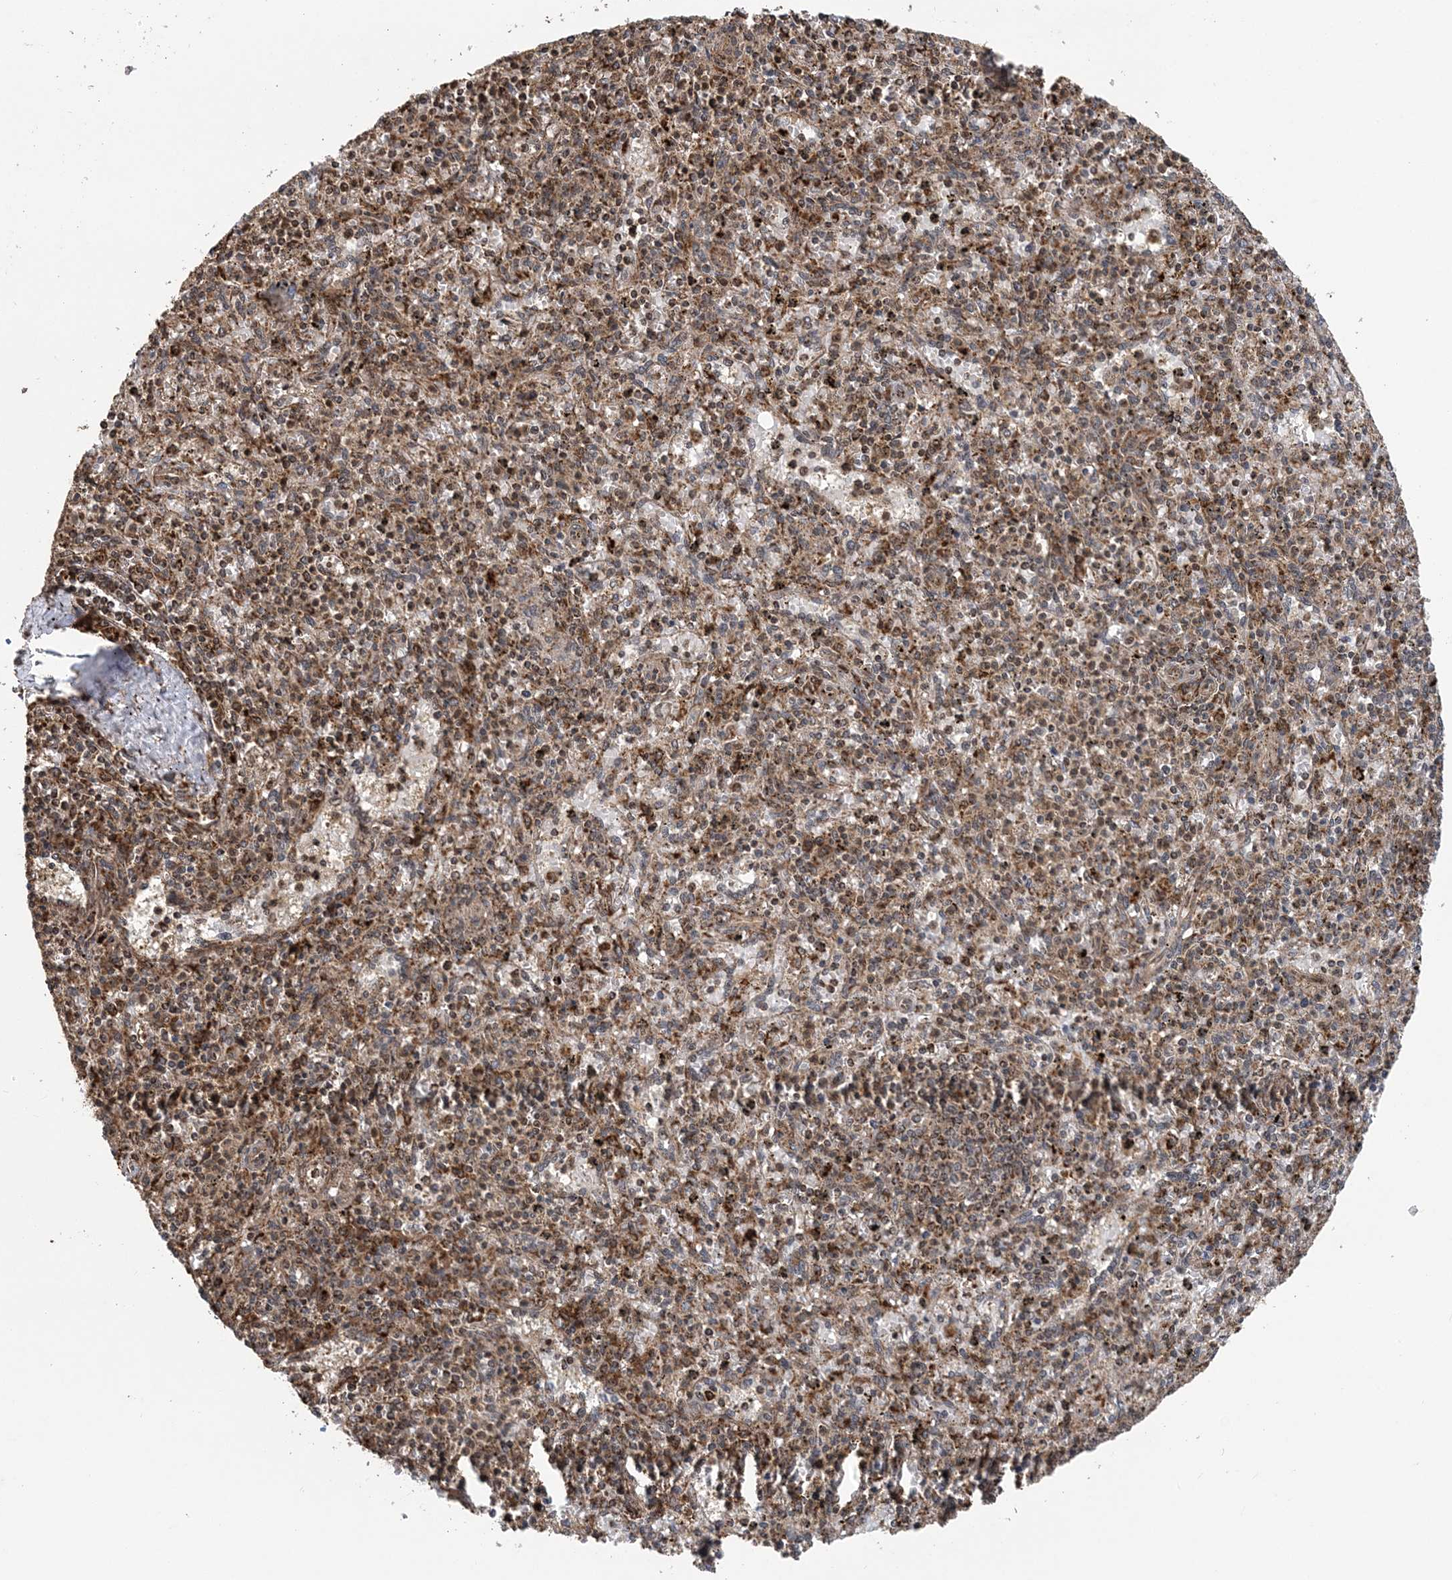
{"staining": {"intensity": "moderate", "quantity": "25%-75%", "location": "cytoplasmic/membranous"}, "tissue": "spleen", "cell_type": "Cells in red pulp", "image_type": "normal", "snomed": [{"axis": "morphology", "description": "Normal tissue, NOS"}, {"axis": "topography", "description": "Spleen"}], "caption": "Cells in red pulp reveal medium levels of moderate cytoplasmic/membranous staining in approximately 25%-75% of cells in unremarkable human spleen. (IHC, brightfield microscopy, high magnification).", "gene": "PCBP1", "patient": {"sex": "male", "age": 72}}